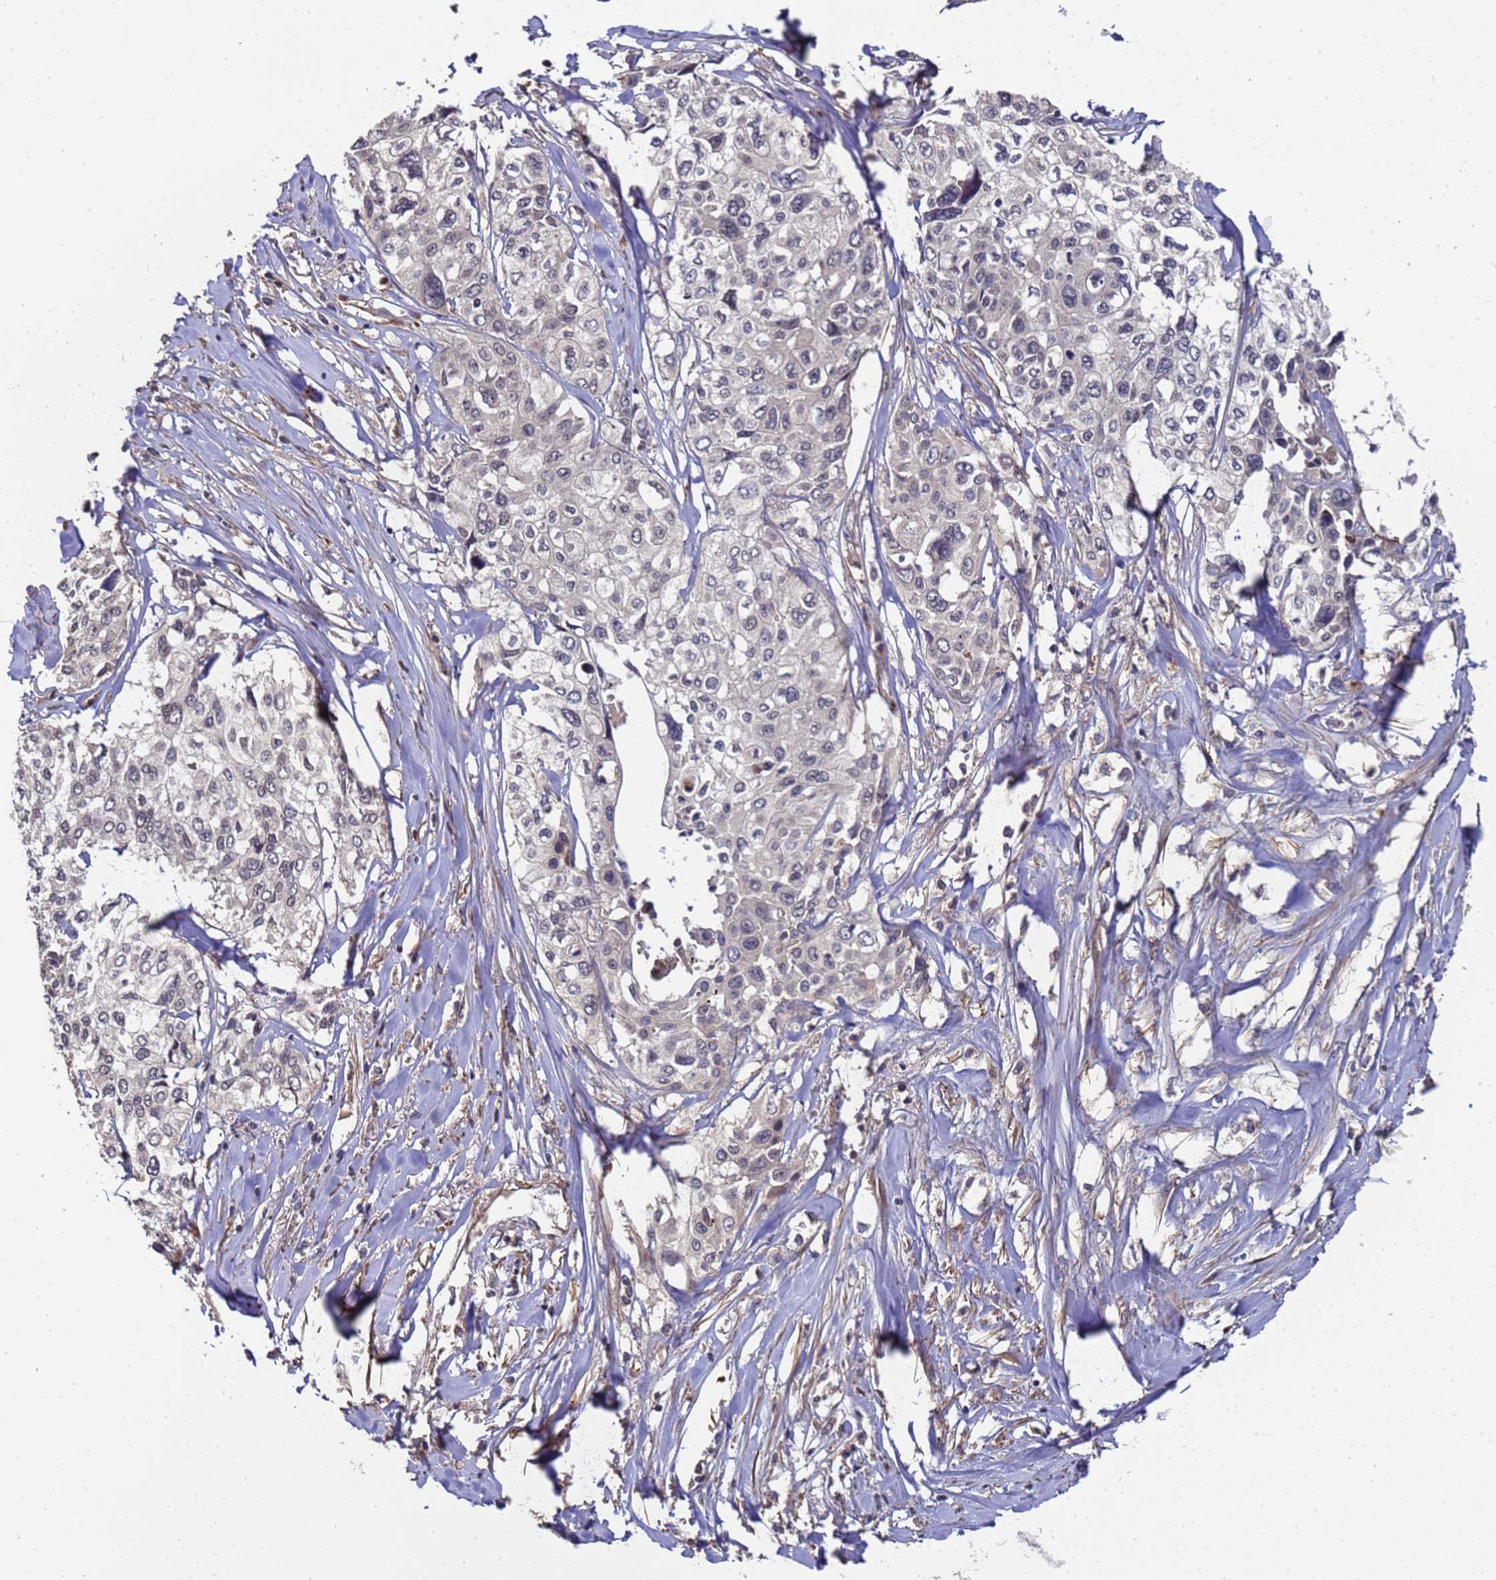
{"staining": {"intensity": "negative", "quantity": "none", "location": "none"}, "tissue": "cervical cancer", "cell_type": "Tumor cells", "image_type": "cancer", "snomed": [{"axis": "morphology", "description": "Squamous cell carcinoma, NOS"}, {"axis": "topography", "description": "Cervix"}], "caption": "A high-resolution photomicrograph shows immunohistochemistry staining of squamous cell carcinoma (cervical), which shows no significant positivity in tumor cells. (DAB immunohistochemistry (IHC) visualized using brightfield microscopy, high magnification).", "gene": "GSTCD", "patient": {"sex": "female", "age": 31}}